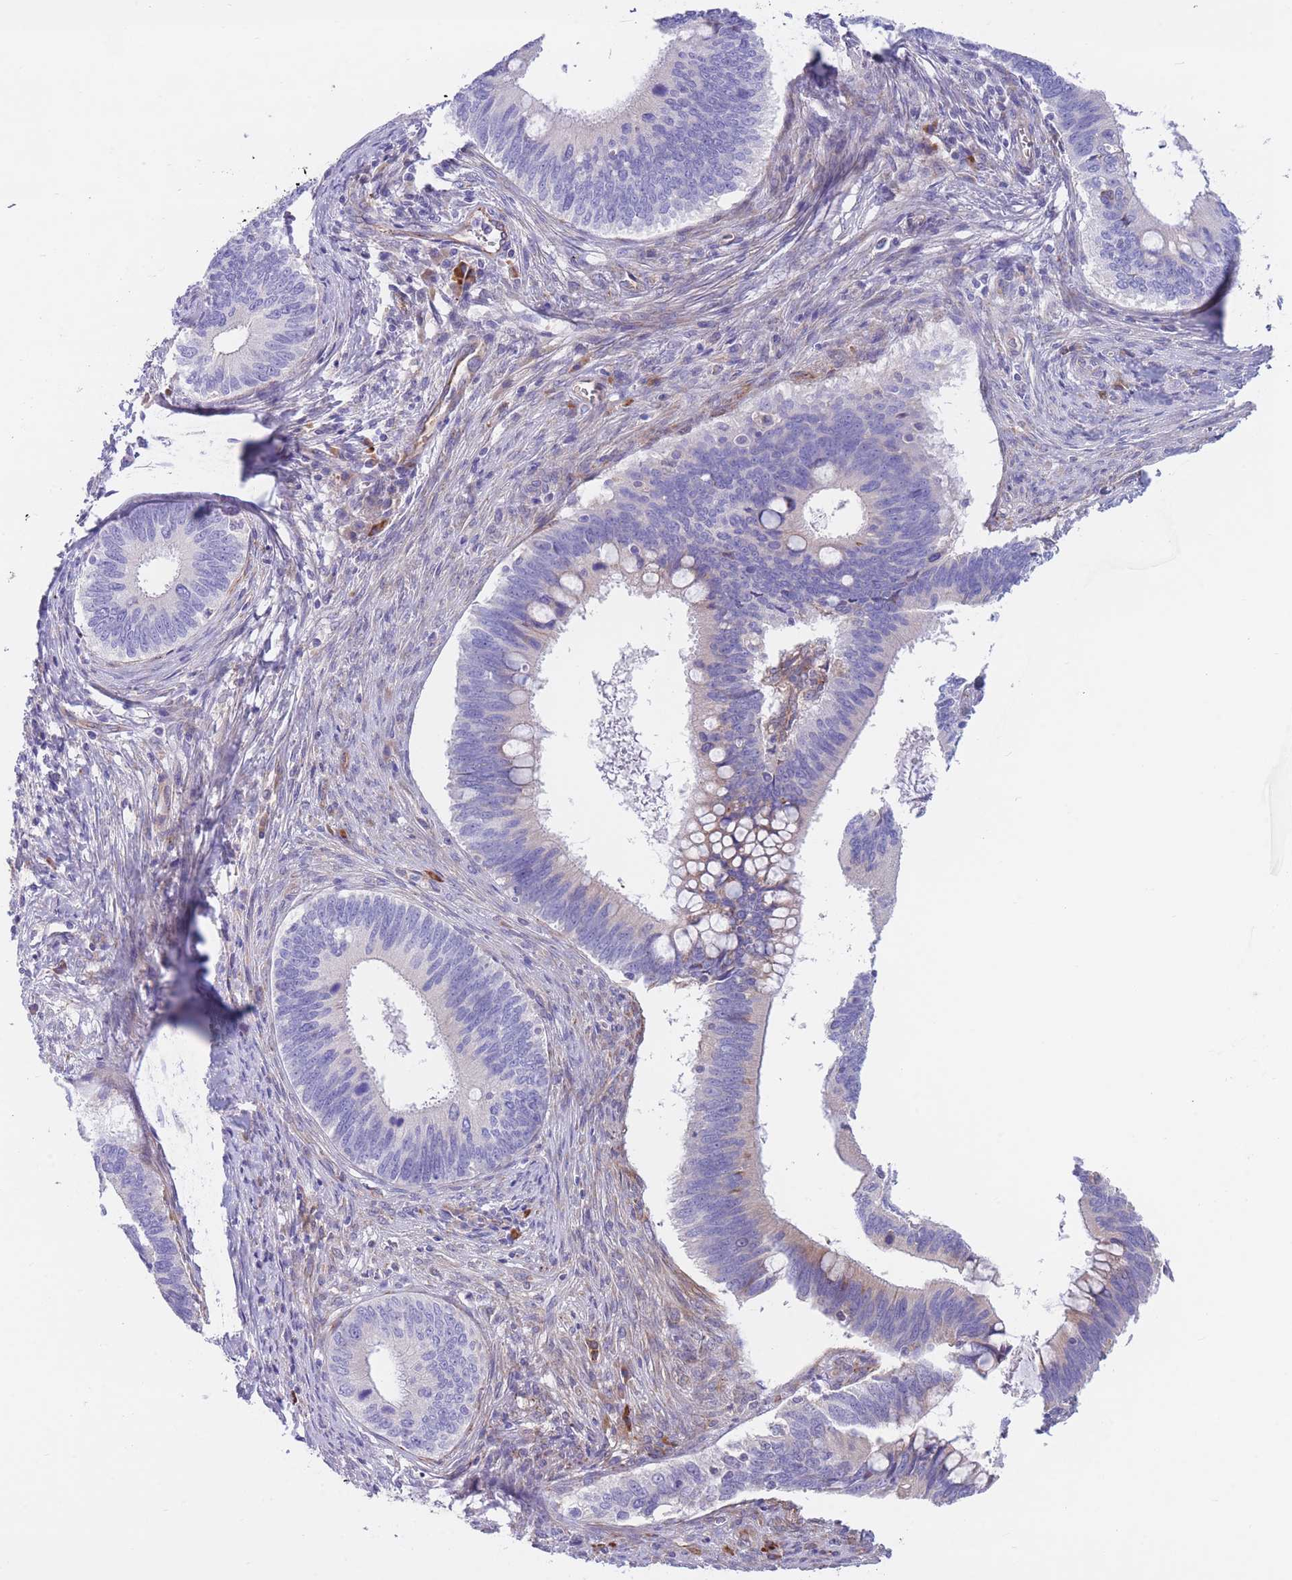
{"staining": {"intensity": "negative", "quantity": "none", "location": "none"}, "tissue": "cervical cancer", "cell_type": "Tumor cells", "image_type": "cancer", "snomed": [{"axis": "morphology", "description": "Adenocarcinoma, NOS"}, {"axis": "topography", "description": "Cervix"}], "caption": "Adenocarcinoma (cervical) was stained to show a protein in brown. There is no significant positivity in tumor cells.", "gene": "DET1", "patient": {"sex": "female", "age": 42}}